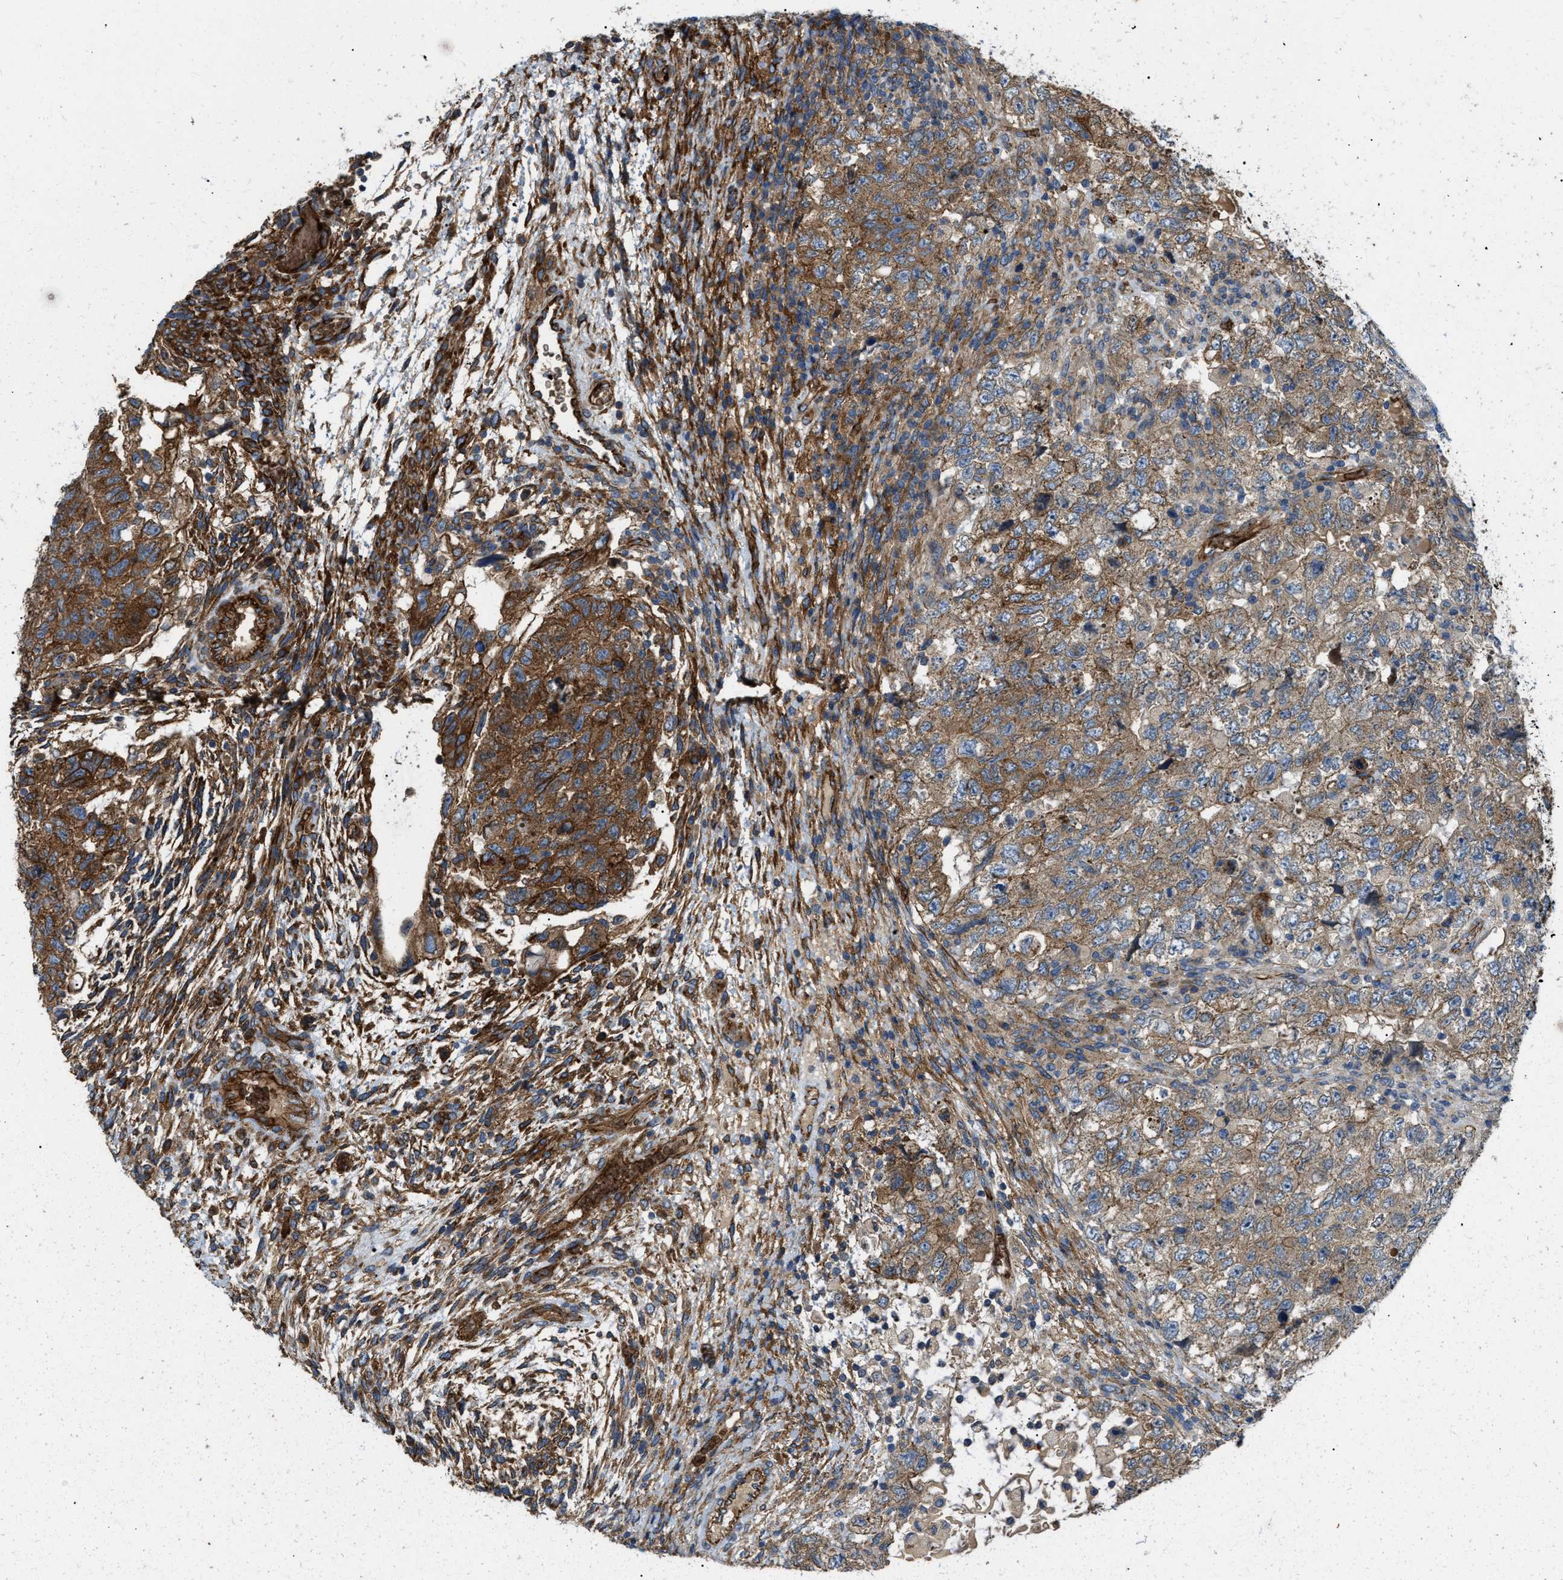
{"staining": {"intensity": "moderate", "quantity": "25%-75%", "location": "cytoplasmic/membranous"}, "tissue": "testis cancer", "cell_type": "Tumor cells", "image_type": "cancer", "snomed": [{"axis": "morphology", "description": "Carcinoma, Embryonal, NOS"}, {"axis": "topography", "description": "Testis"}], "caption": "IHC of embryonal carcinoma (testis) shows medium levels of moderate cytoplasmic/membranous positivity in about 25%-75% of tumor cells.", "gene": "ERC1", "patient": {"sex": "male", "age": 36}}